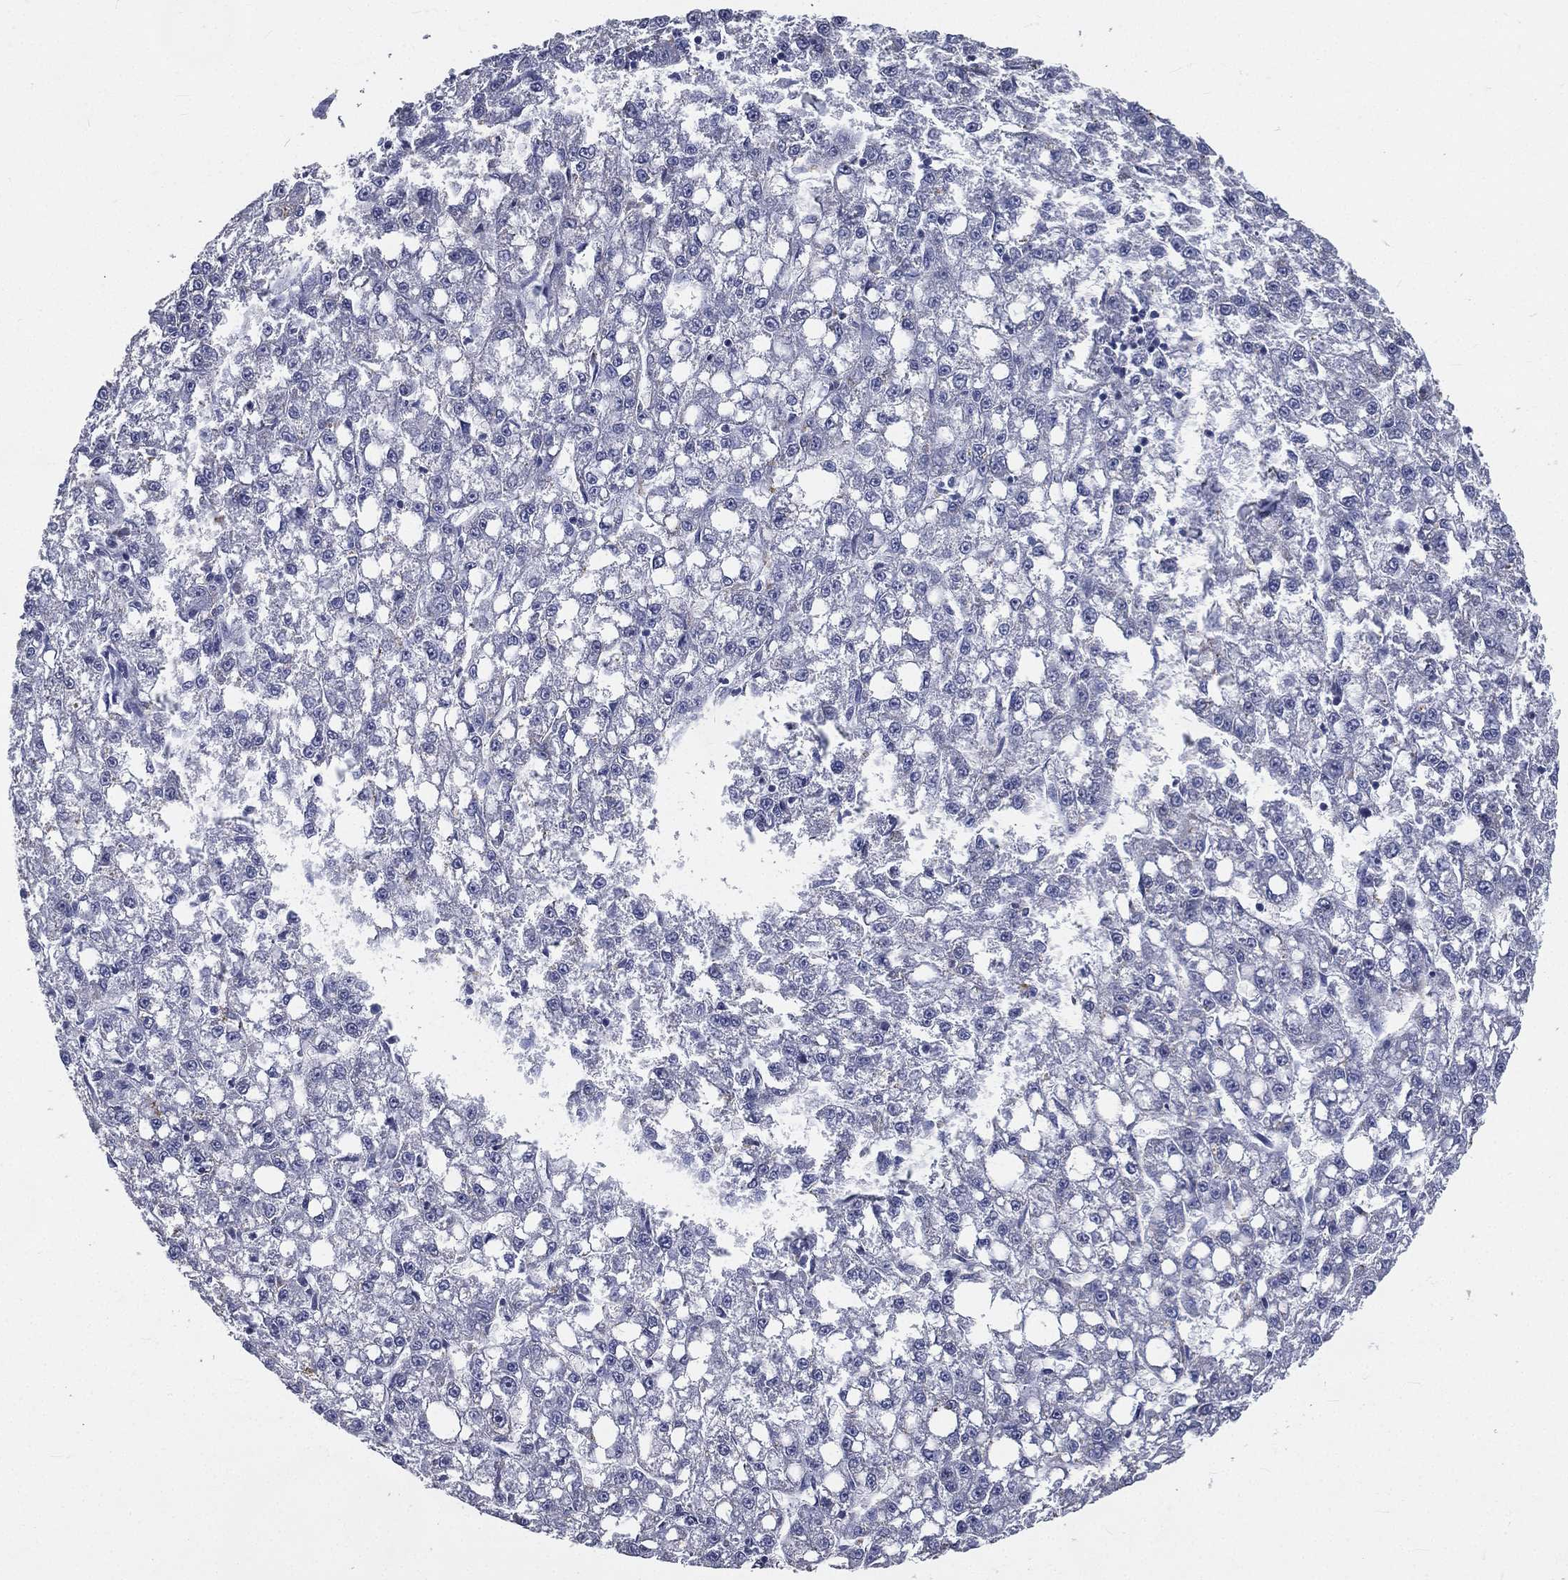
{"staining": {"intensity": "negative", "quantity": "none", "location": "none"}, "tissue": "liver cancer", "cell_type": "Tumor cells", "image_type": "cancer", "snomed": [{"axis": "morphology", "description": "Carcinoma, Hepatocellular, NOS"}, {"axis": "topography", "description": "Liver"}], "caption": "This is a photomicrograph of immunohistochemistry (IHC) staining of liver hepatocellular carcinoma, which shows no positivity in tumor cells.", "gene": "IFT27", "patient": {"sex": "female", "age": 65}}